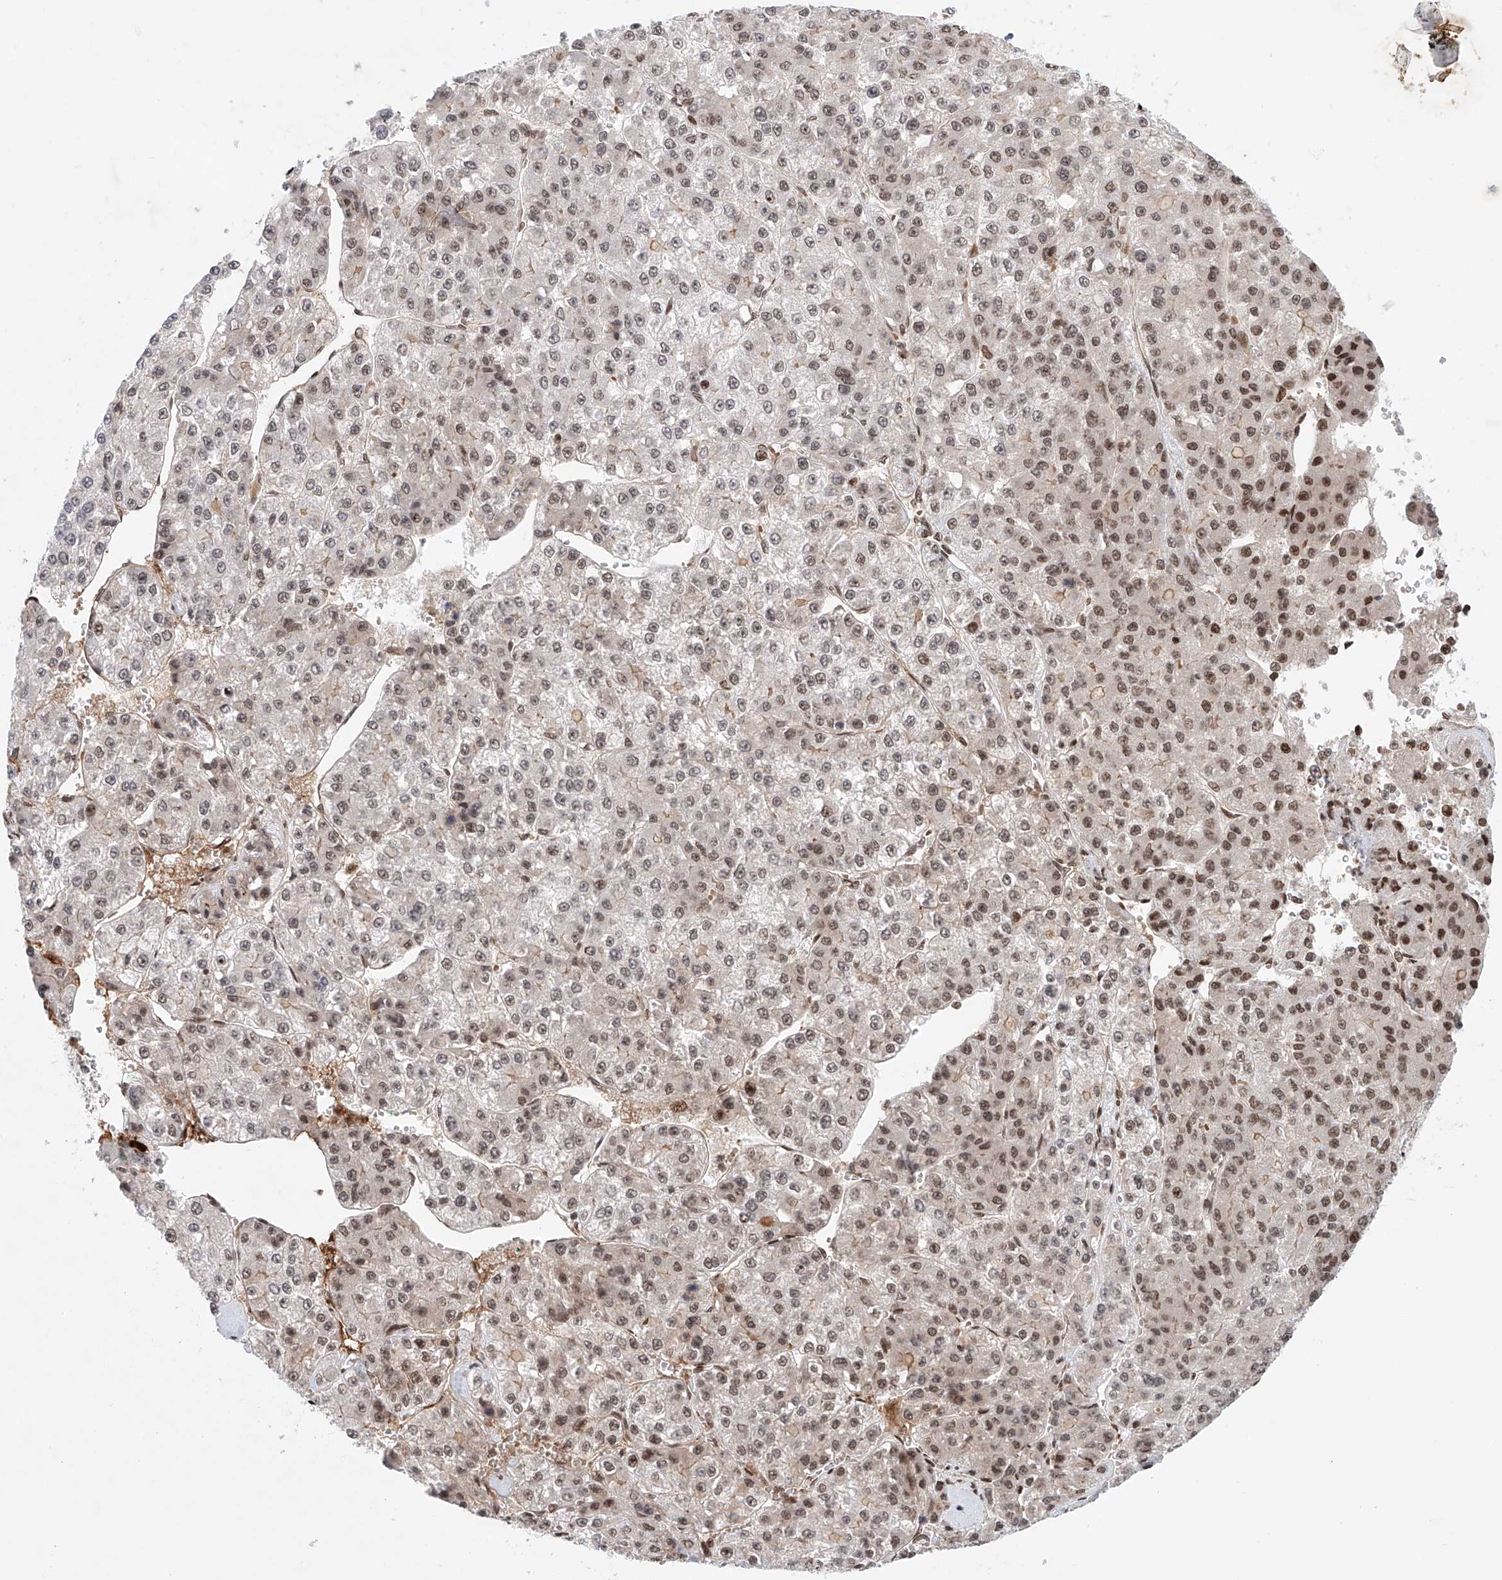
{"staining": {"intensity": "moderate", "quantity": "25%-75%", "location": "nuclear"}, "tissue": "liver cancer", "cell_type": "Tumor cells", "image_type": "cancer", "snomed": [{"axis": "morphology", "description": "Carcinoma, Hepatocellular, NOS"}, {"axis": "topography", "description": "Liver"}], "caption": "Immunohistochemical staining of human liver hepatocellular carcinoma reveals medium levels of moderate nuclear protein expression in about 25%-75% of tumor cells.", "gene": "ZNF470", "patient": {"sex": "female", "age": 73}}